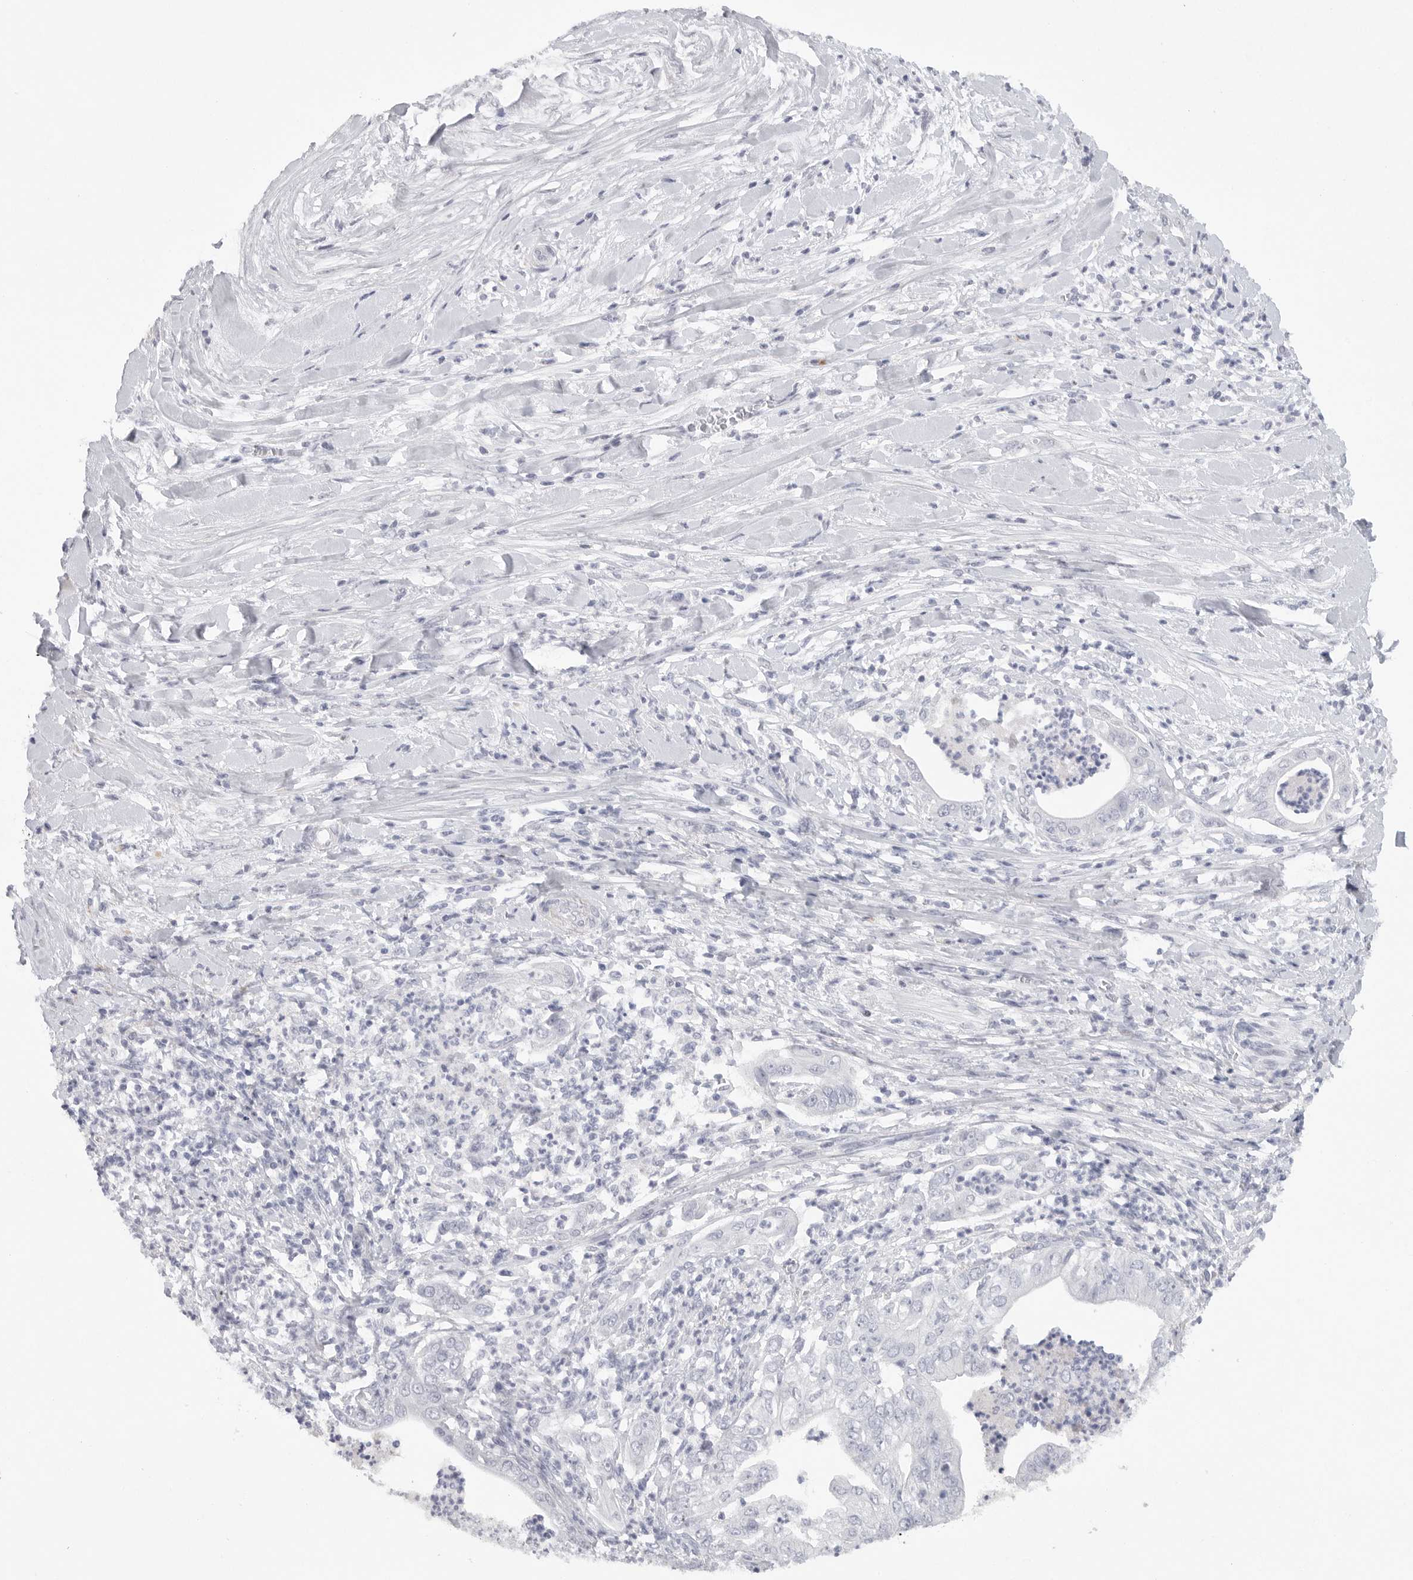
{"staining": {"intensity": "negative", "quantity": "none", "location": "none"}, "tissue": "pancreatic cancer", "cell_type": "Tumor cells", "image_type": "cancer", "snomed": [{"axis": "morphology", "description": "Adenocarcinoma, NOS"}, {"axis": "topography", "description": "Pancreas"}], "caption": "Immunohistochemistry of human pancreatic cancer (adenocarcinoma) demonstrates no expression in tumor cells. Brightfield microscopy of immunohistochemistry (IHC) stained with DAB (3,3'-diaminobenzidine) (brown) and hematoxylin (blue), captured at high magnification.", "gene": "TNR", "patient": {"sex": "female", "age": 78}}